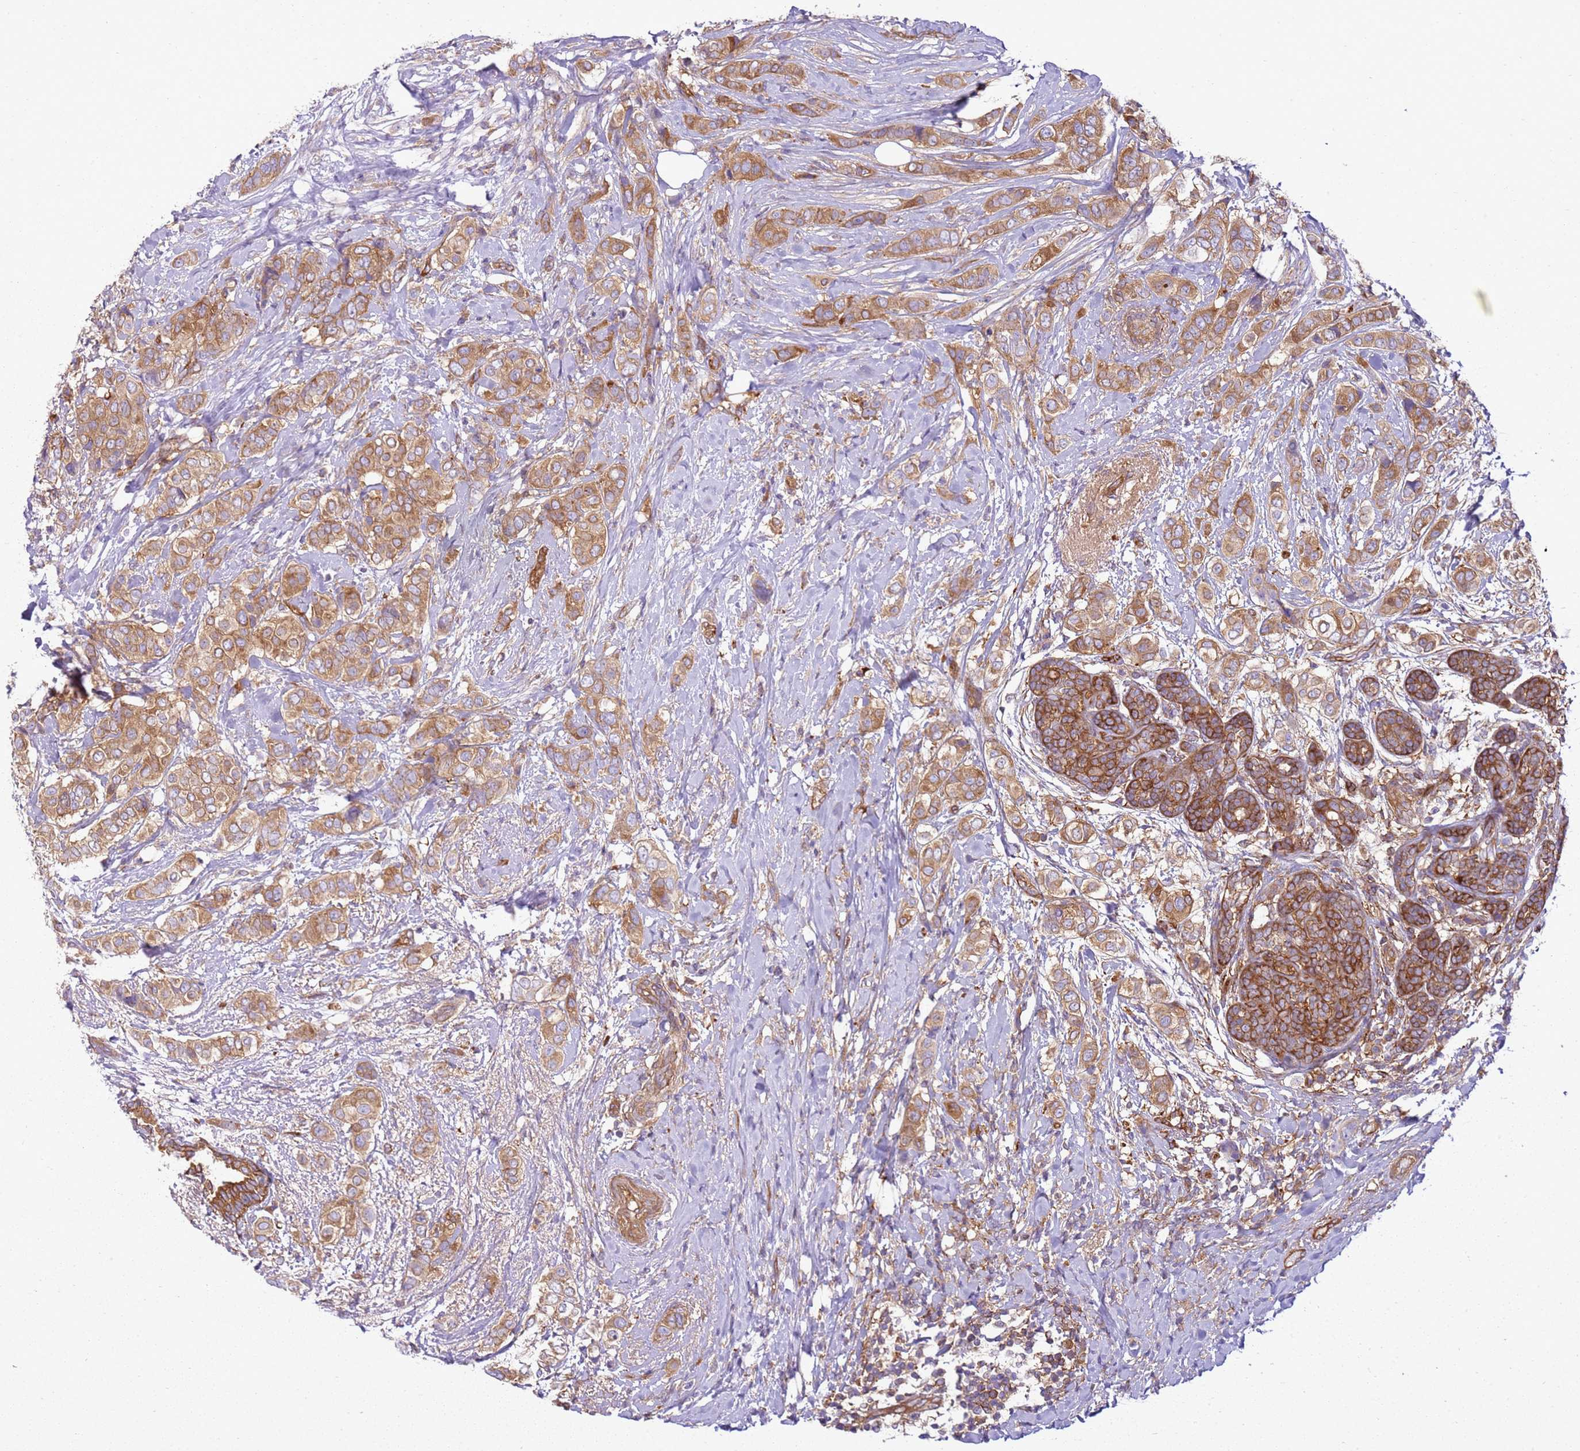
{"staining": {"intensity": "moderate", "quantity": "25%-75%", "location": "cytoplasmic/membranous"}, "tissue": "breast cancer", "cell_type": "Tumor cells", "image_type": "cancer", "snomed": [{"axis": "morphology", "description": "Lobular carcinoma"}, {"axis": "topography", "description": "Breast"}], "caption": "An IHC photomicrograph of neoplastic tissue is shown. Protein staining in brown shows moderate cytoplasmic/membranous positivity in breast lobular carcinoma within tumor cells. Nuclei are stained in blue.", "gene": "SNX21", "patient": {"sex": "female", "age": 51}}